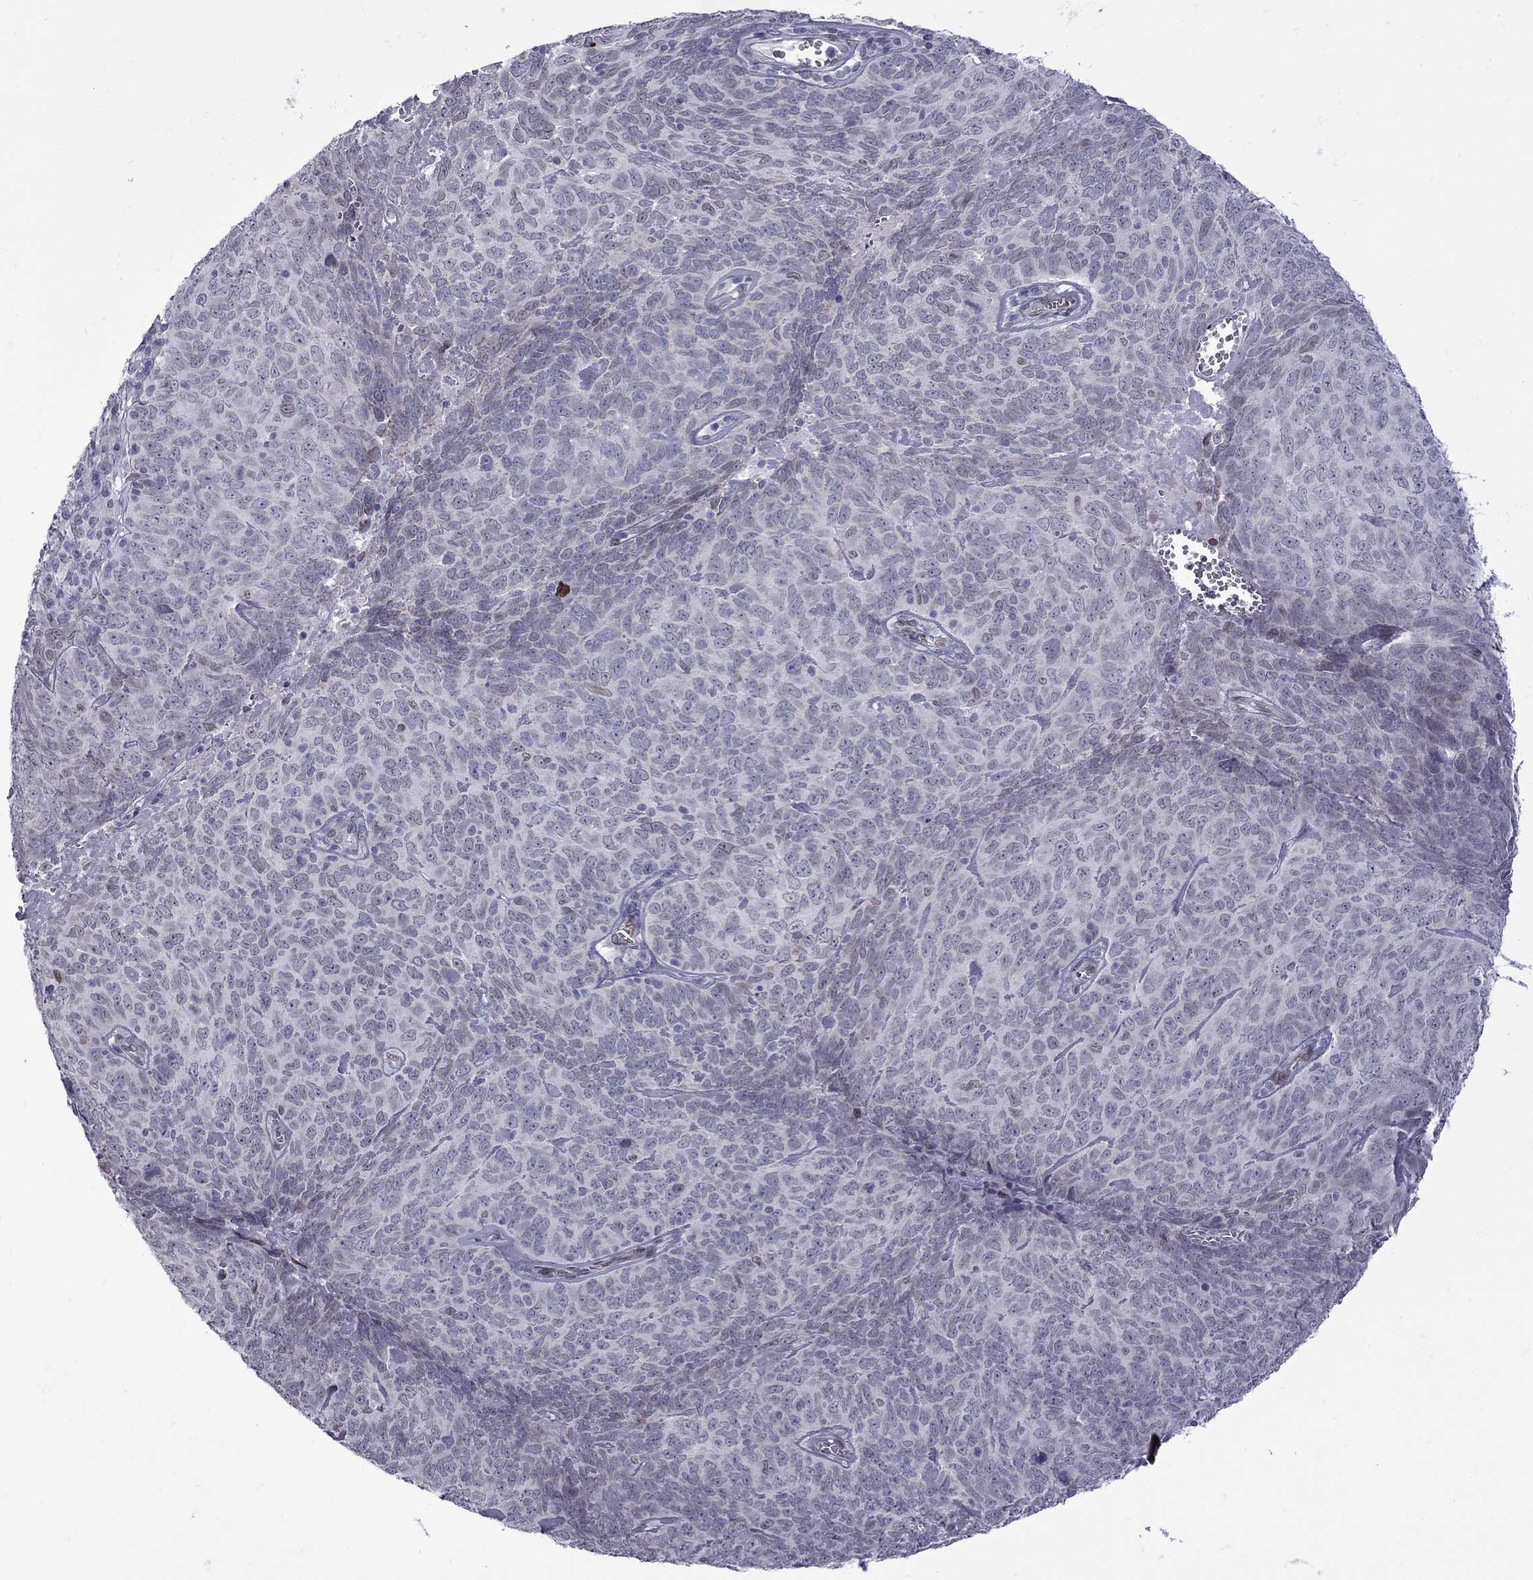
{"staining": {"intensity": "negative", "quantity": "none", "location": "none"}, "tissue": "skin cancer", "cell_type": "Tumor cells", "image_type": "cancer", "snomed": [{"axis": "morphology", "description": "Squamous cell carcinoma, NOS"}, {"axis": "topography", "description": "Skin"}, {"axis": "topography", "description": "Anal"}], "caption": "An IHC image of skin cancer is shown. There is no staining in tumor cells of skin cancer.", "gene": "CLTCL1", "patient": {"sex": "female", "age": 51}}